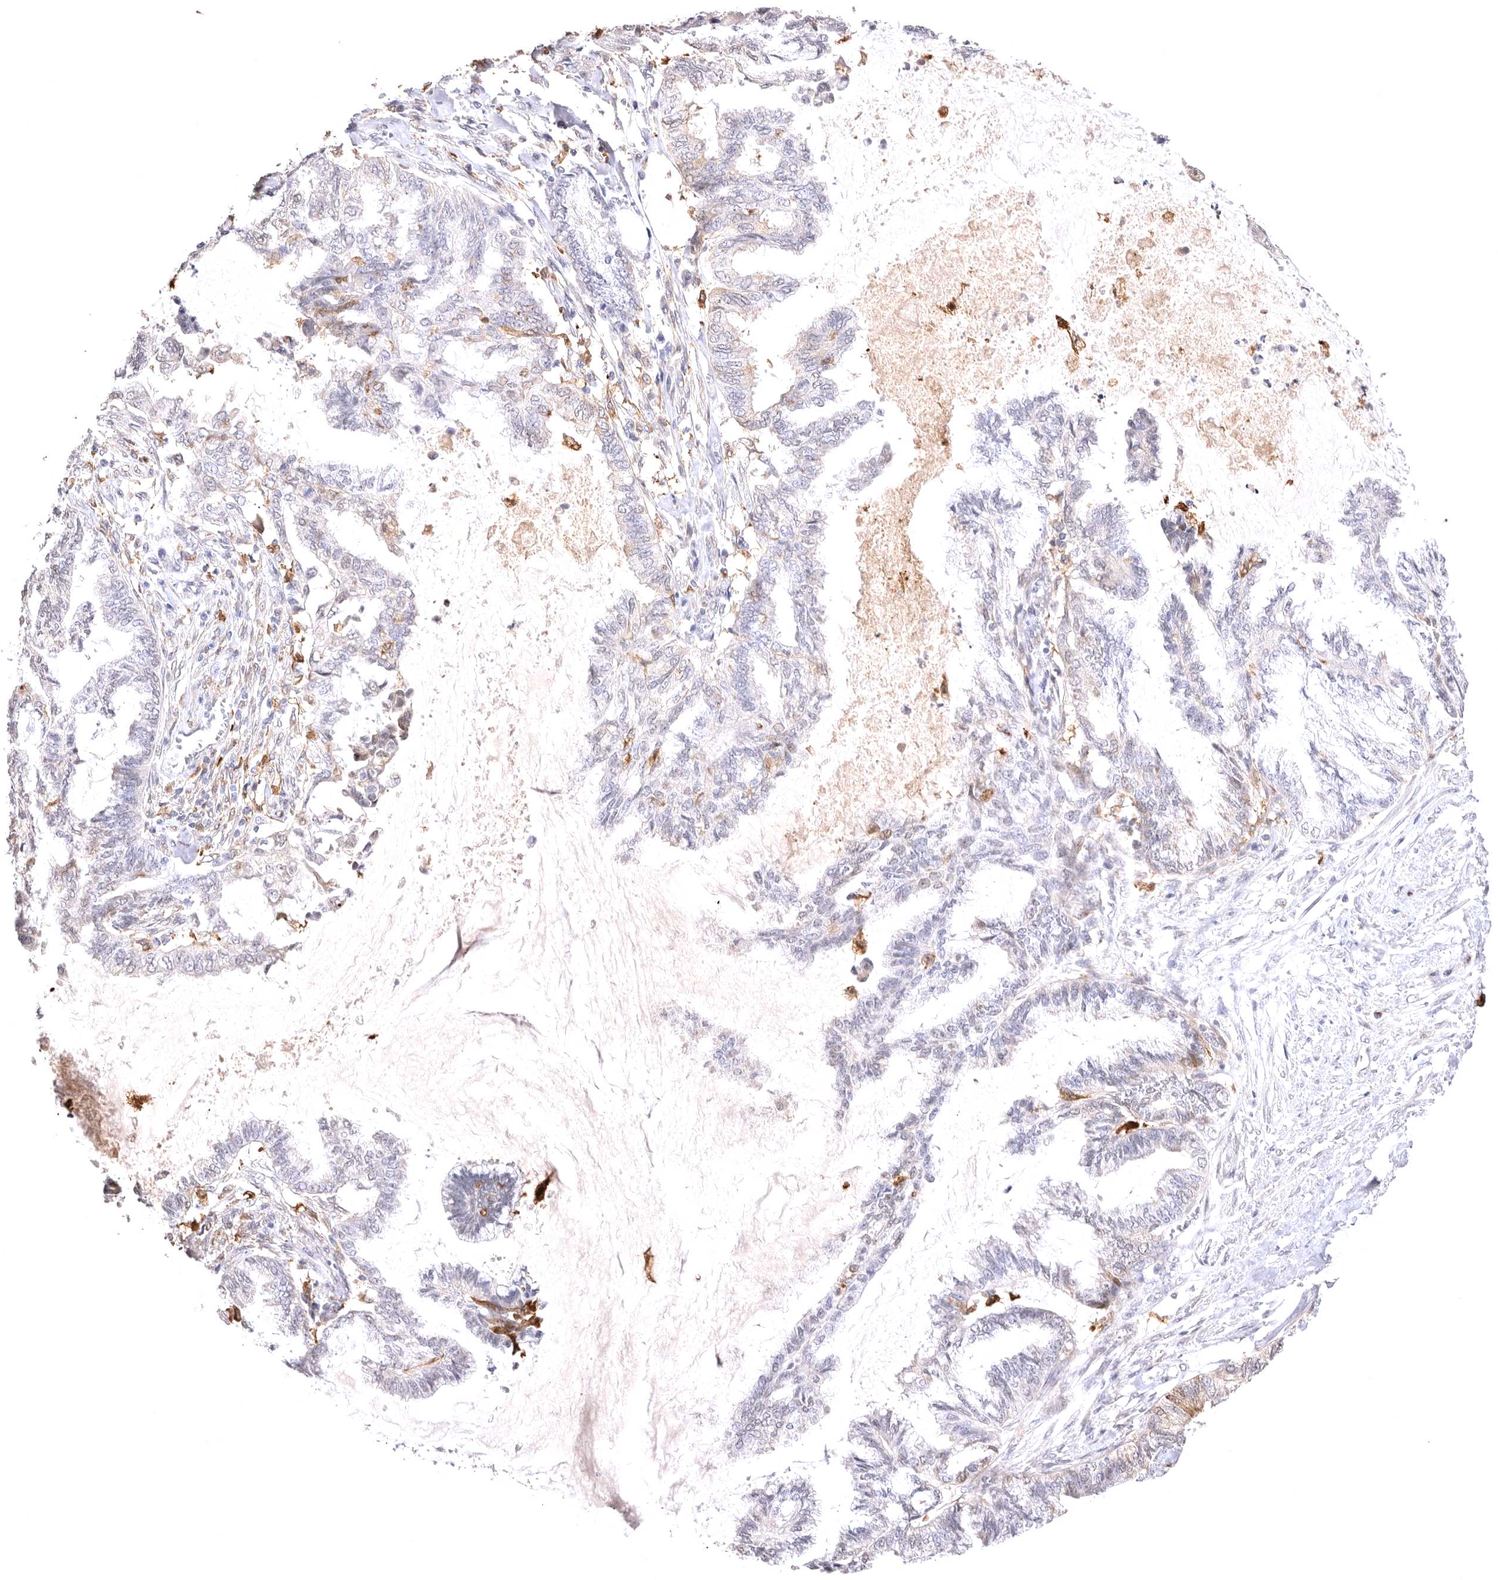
{"staining": {"intensity": "moderate", "quantity": "<25%", "location": "cytoplasmic/membranous"}, "tissue": "endometrial cancer", "cell_type": "Tumor cells", "image_type": "cancer", "snomed": [{"axis": "morphology", "description": "Adenocarcinoma, NOS"}, {"axis": "topography", "description": "Endometrium"}], "caption": "Moderate cytoplasmic/membranous staining for a protein is present in about <25% of tumor cells of endometrial cancer using IHC.", "gene": "VPS45", "patient": {"sex": "female", "age": 86}}